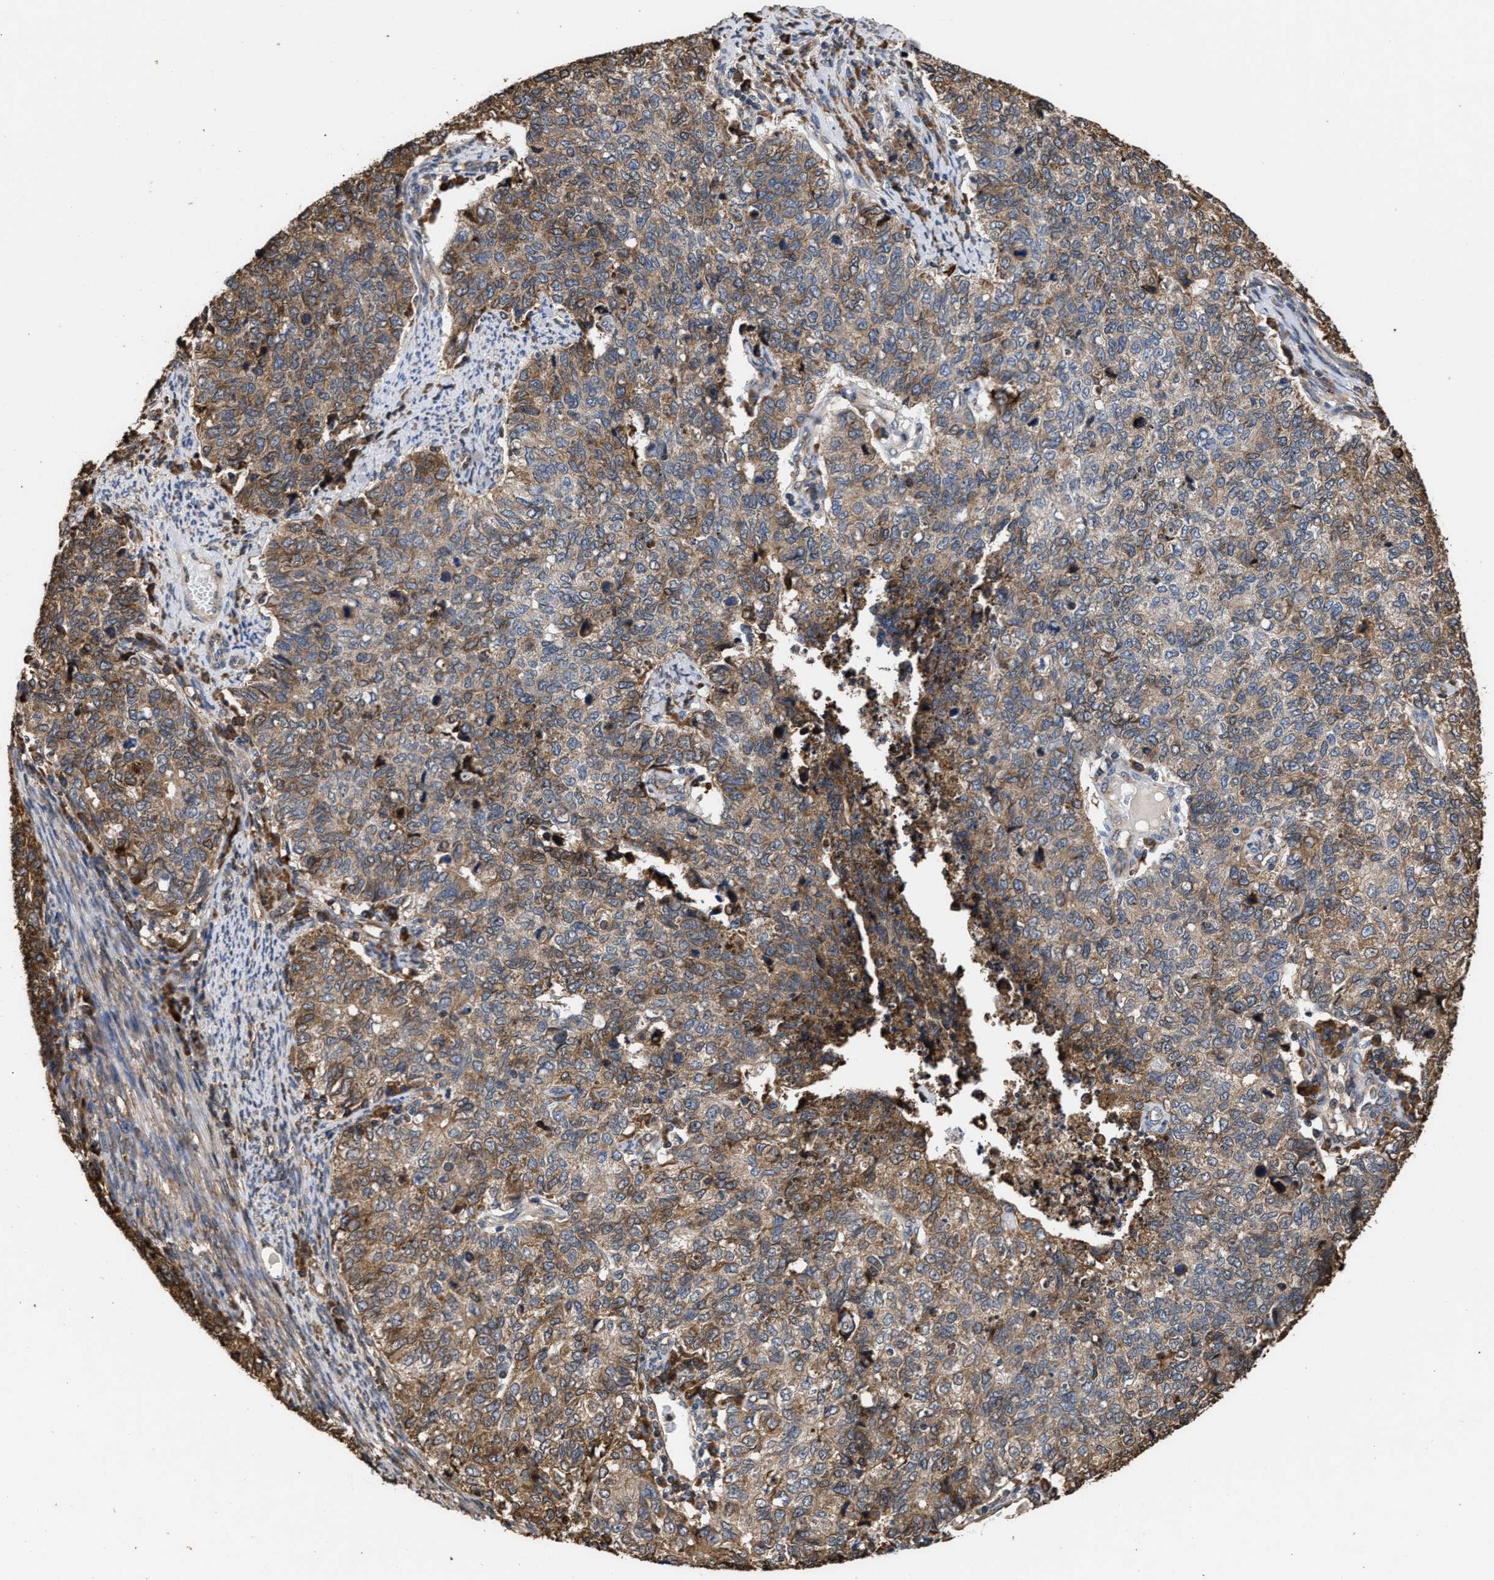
{"staining": {"intensity": "moderate", "quantity": "25%-75%", "location": "cytoplasmic/membranous"}, "tissue": "cervical cancer", "cell_type": "Tumor cells", "image_type": "cancer", "snomed": [{"axis": "morphology", "description": "Squamous cell carcinoma, NOS"}, {"axis": "topography", "description": "Cervix"}], "caption": "IHC (DAB) staining of human cervical cancer displays moderate cytoplasmic/membranous protein expression in about 25%-75% of tumor cells. Immunohistochemistry stains the protein of interest in brown and the nuclei are stained blue.", "gene": "GOSR1", "patient": {"sex": "female", "age": 63}}